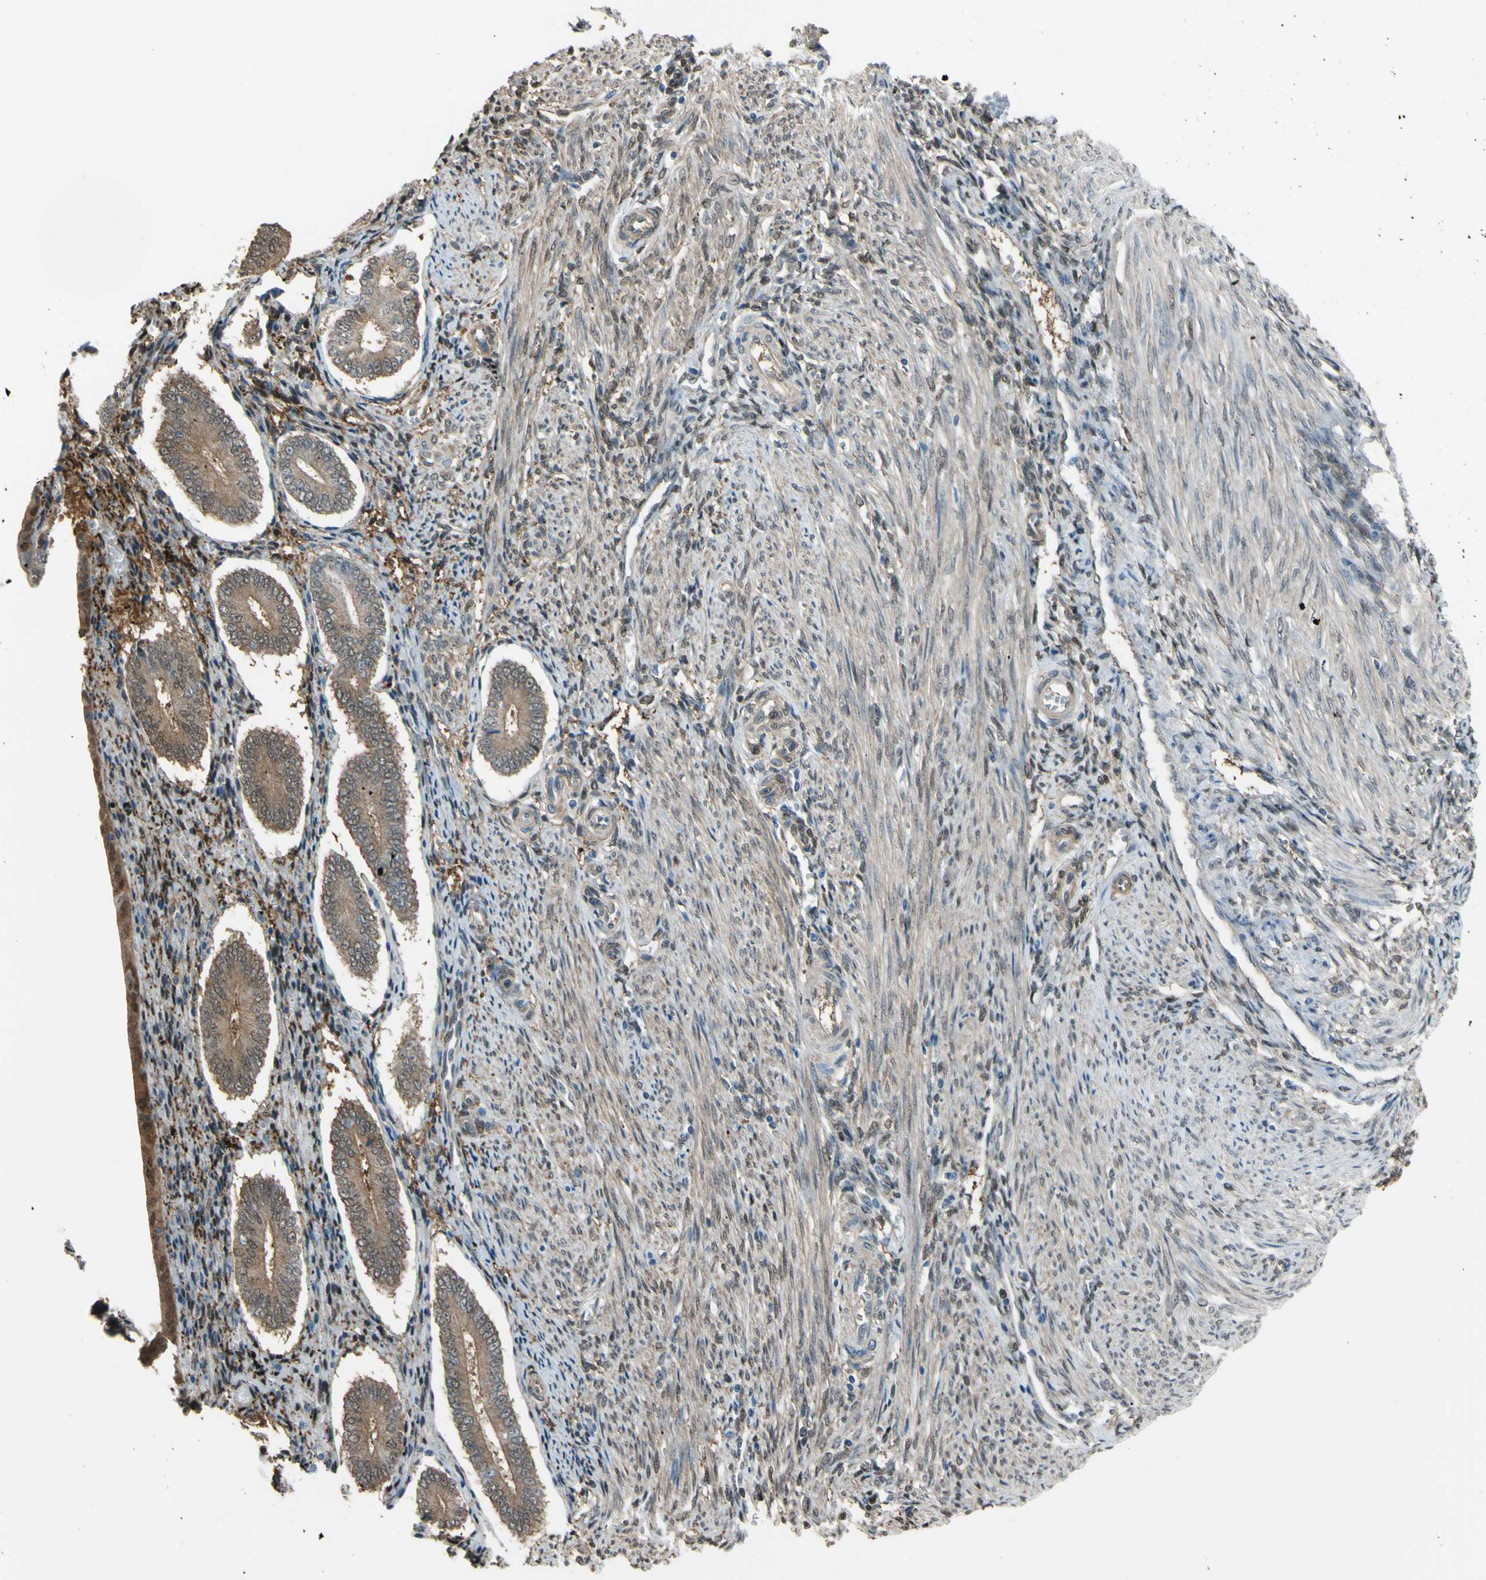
{"staining": {"intensity": "weak", "quantity": ">75%", "location": "cytoplasmic/membranous,nuclear"}, "tissue": "endometrium", "cell_type": "Cells in endometrial stroma", "image_type": "normal", "snomed": [{"axis": "morphology", "description": "Normal tissue, NOS"}, {"axis": "topography", "description": "Endometrium"}], "caption": "Immunohistochemistry photomicrograph of unremarkable endometrium stained for a protein (brown), which exhibits low levels of weak cytoplasmic/membranous,nuclear positivity in approximately >75% of cells in endometrial stroma.", "gene": "YWHAQ", "patient": {"sex": "female", "age": 42}}